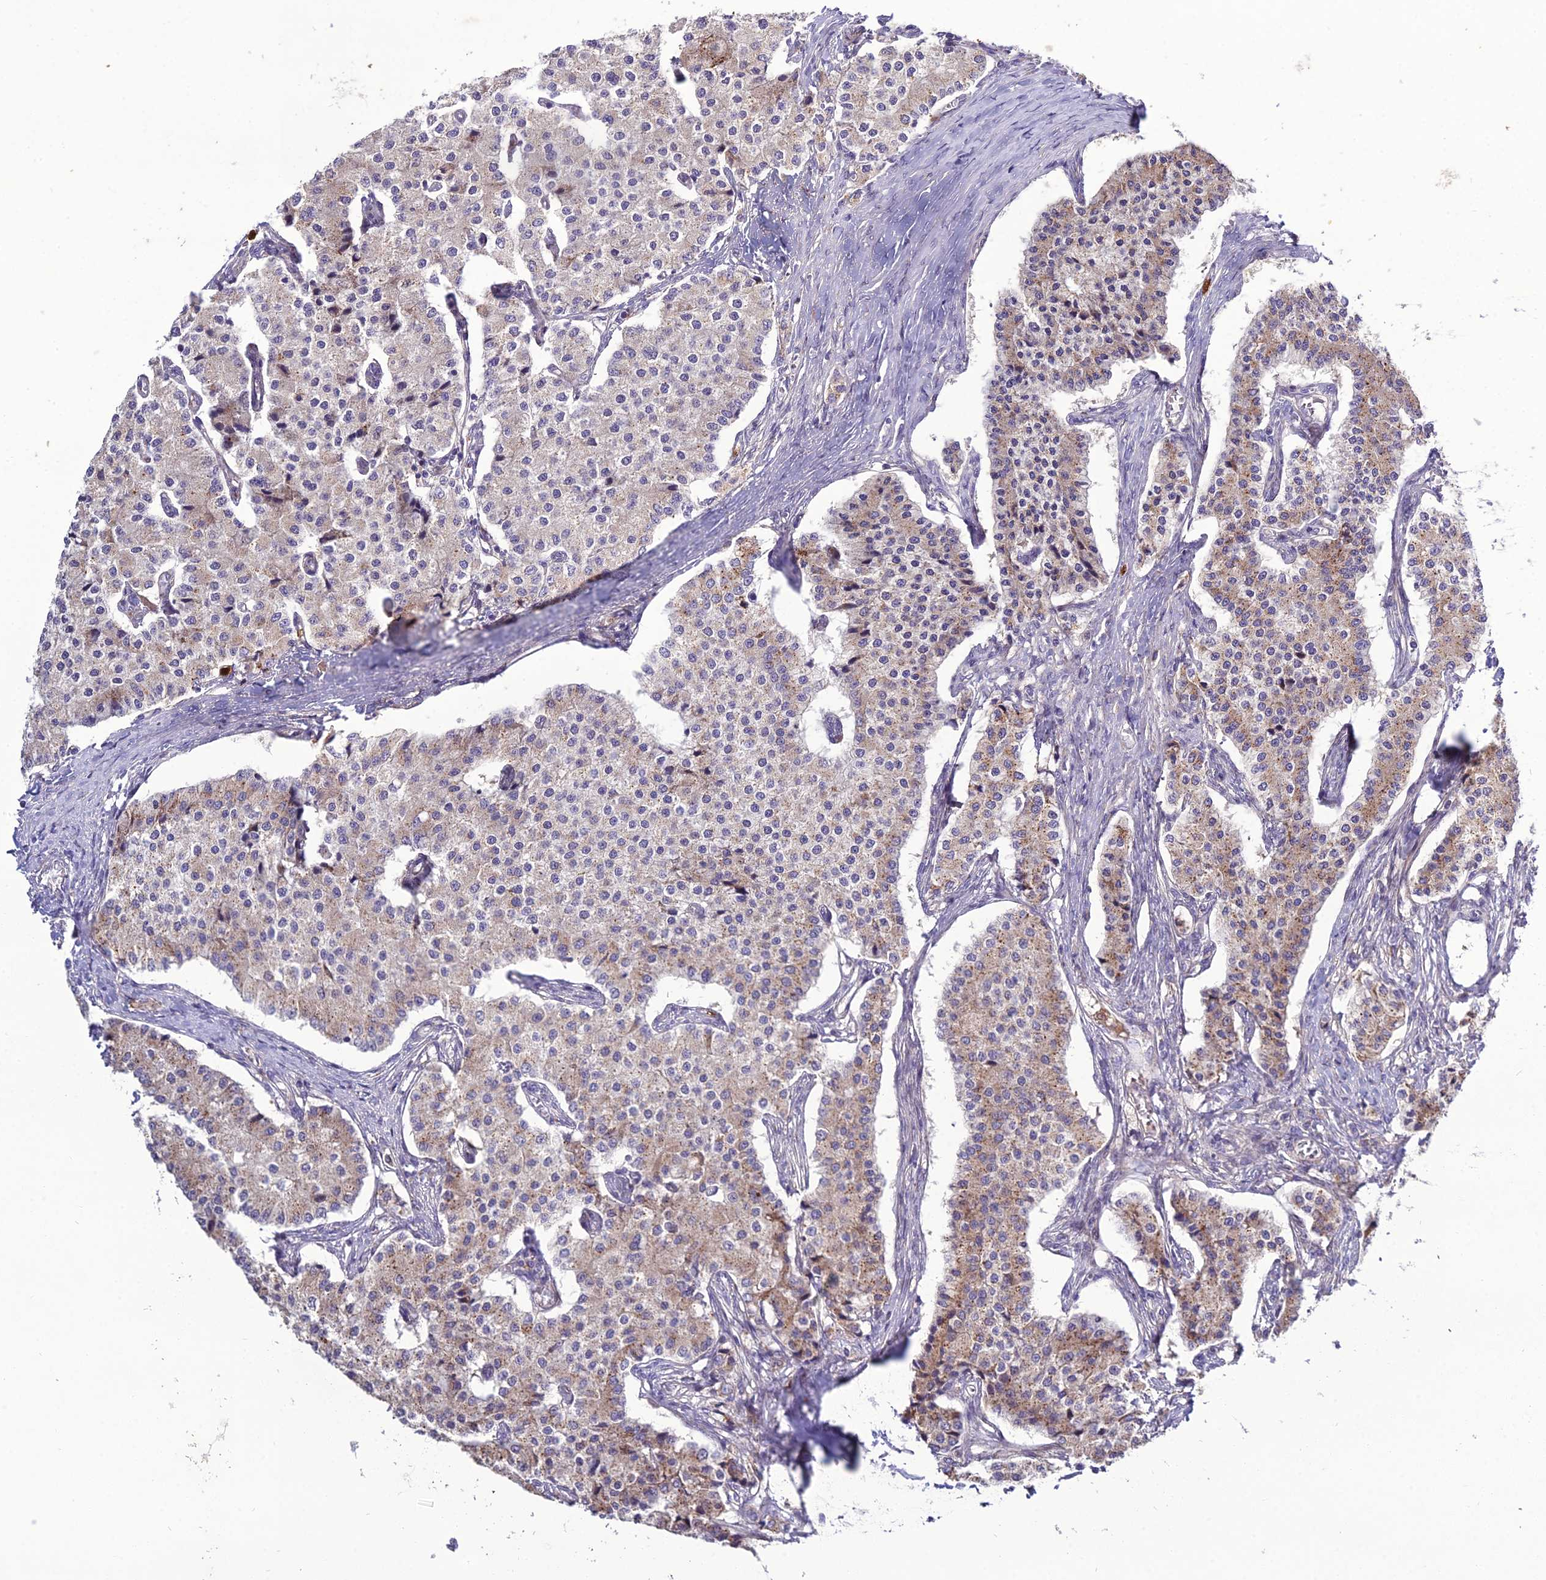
{"staining": {"intensity": "weak", "quantity": "25%-75%", "location": "cytoplasmic/membranous"}, "tissue": "carcinoid", "cell_type": "Tumor cells", "image_type": "cancer", "snomed": [{"axis": "morphology", "description": "Carcinoid, malignant, NOS"}, {"axis": "topography", "description": "Colon"}], "caption": "Protein analysis of malignant carcinoid tissue shows weak cytoplasmic/membranous positivity in about 25%-75% of tumor cells.", "gene": "EID2", "patient": {"sex": "female", "age": 52}}